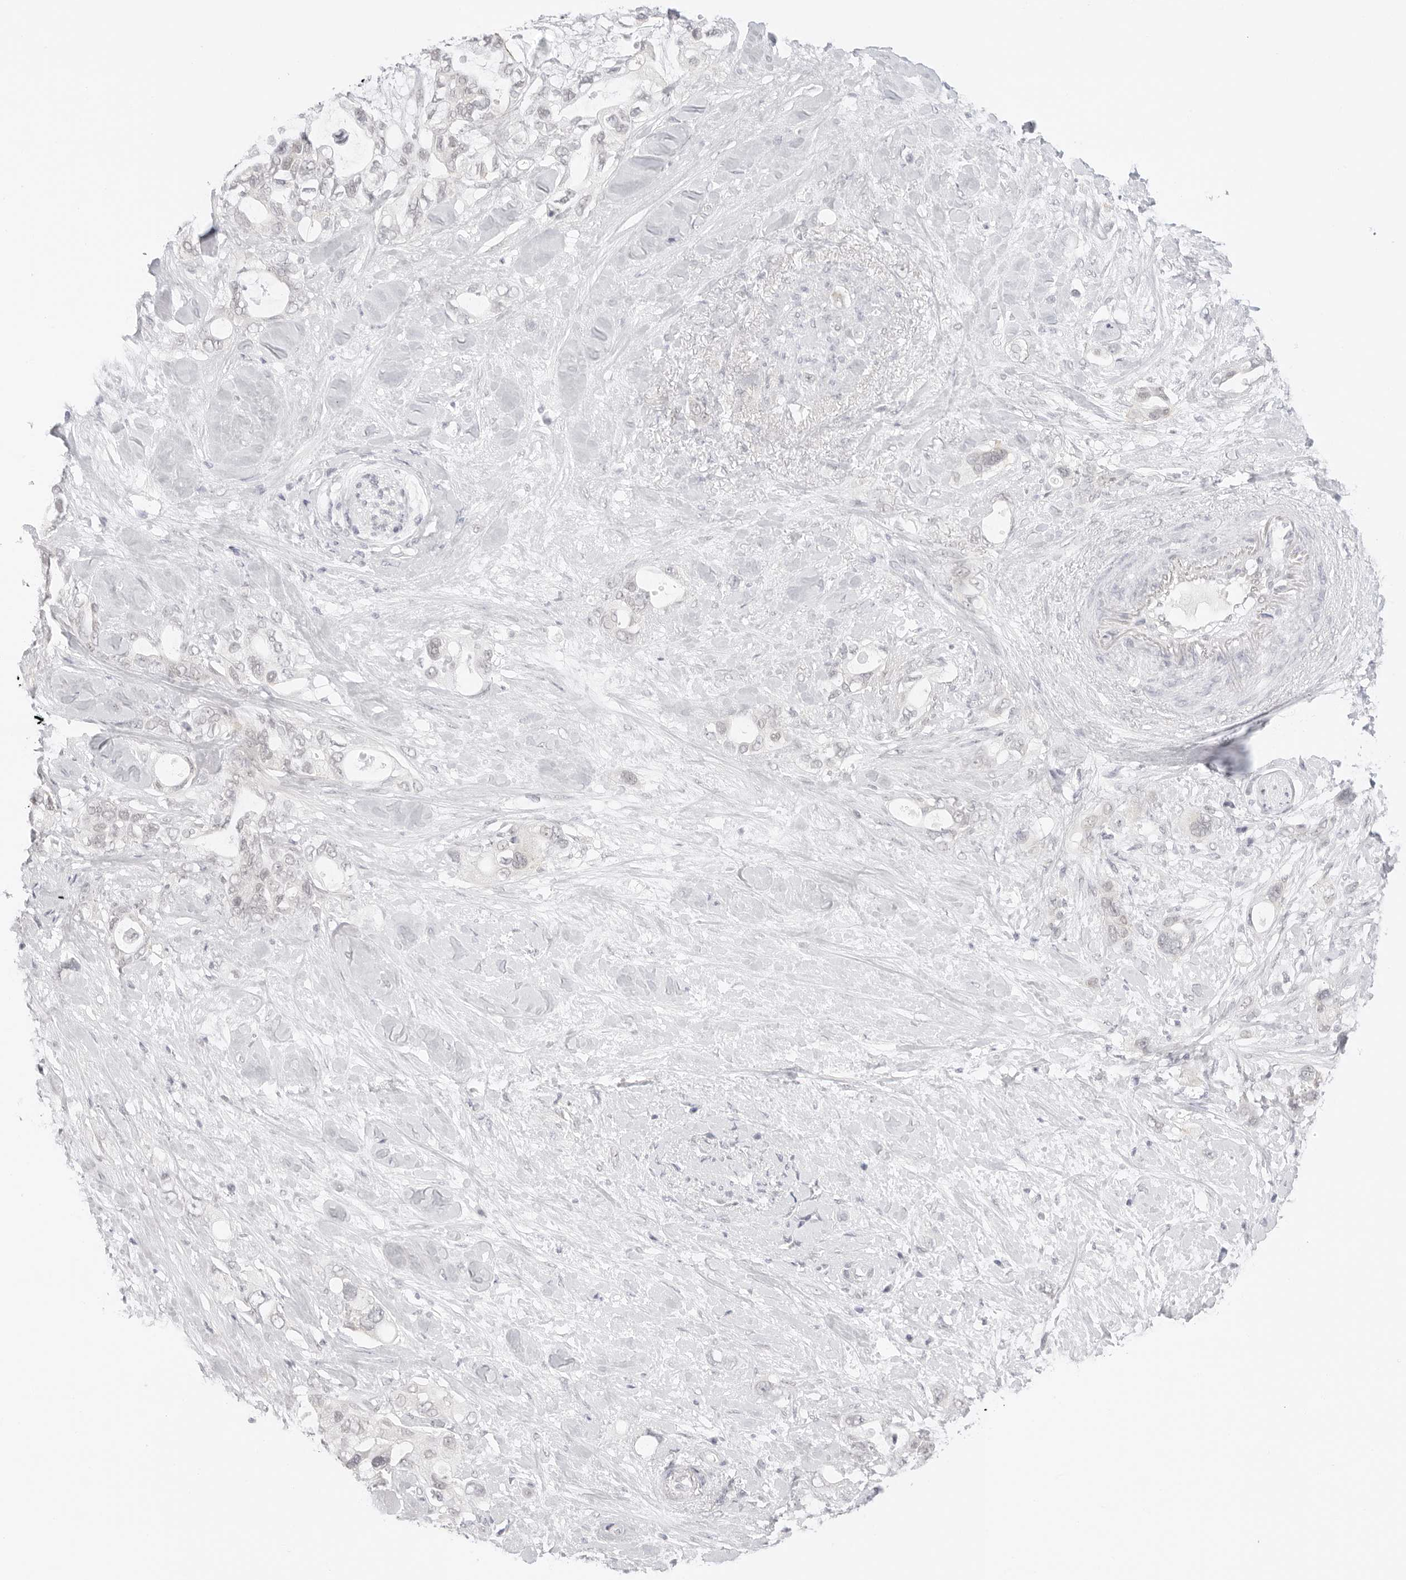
{"staining": {"intensity": "negative", "quantity": "none", "location": "none"}, "tissue": "pancreatic cancer", "cell_type": "Tumor cells", "image_type": "cancer", "snomed": [{"axis": "morphology", "description": "Adenocarcinoma, NOS"}, {"axis": "topography", "description": "Pancreas"}], "caption": "IHC of human pancreatic cancer displays no expression in tumor cells.", "gene": "MED18", "patient": {"sex": "female", "age": 56}}